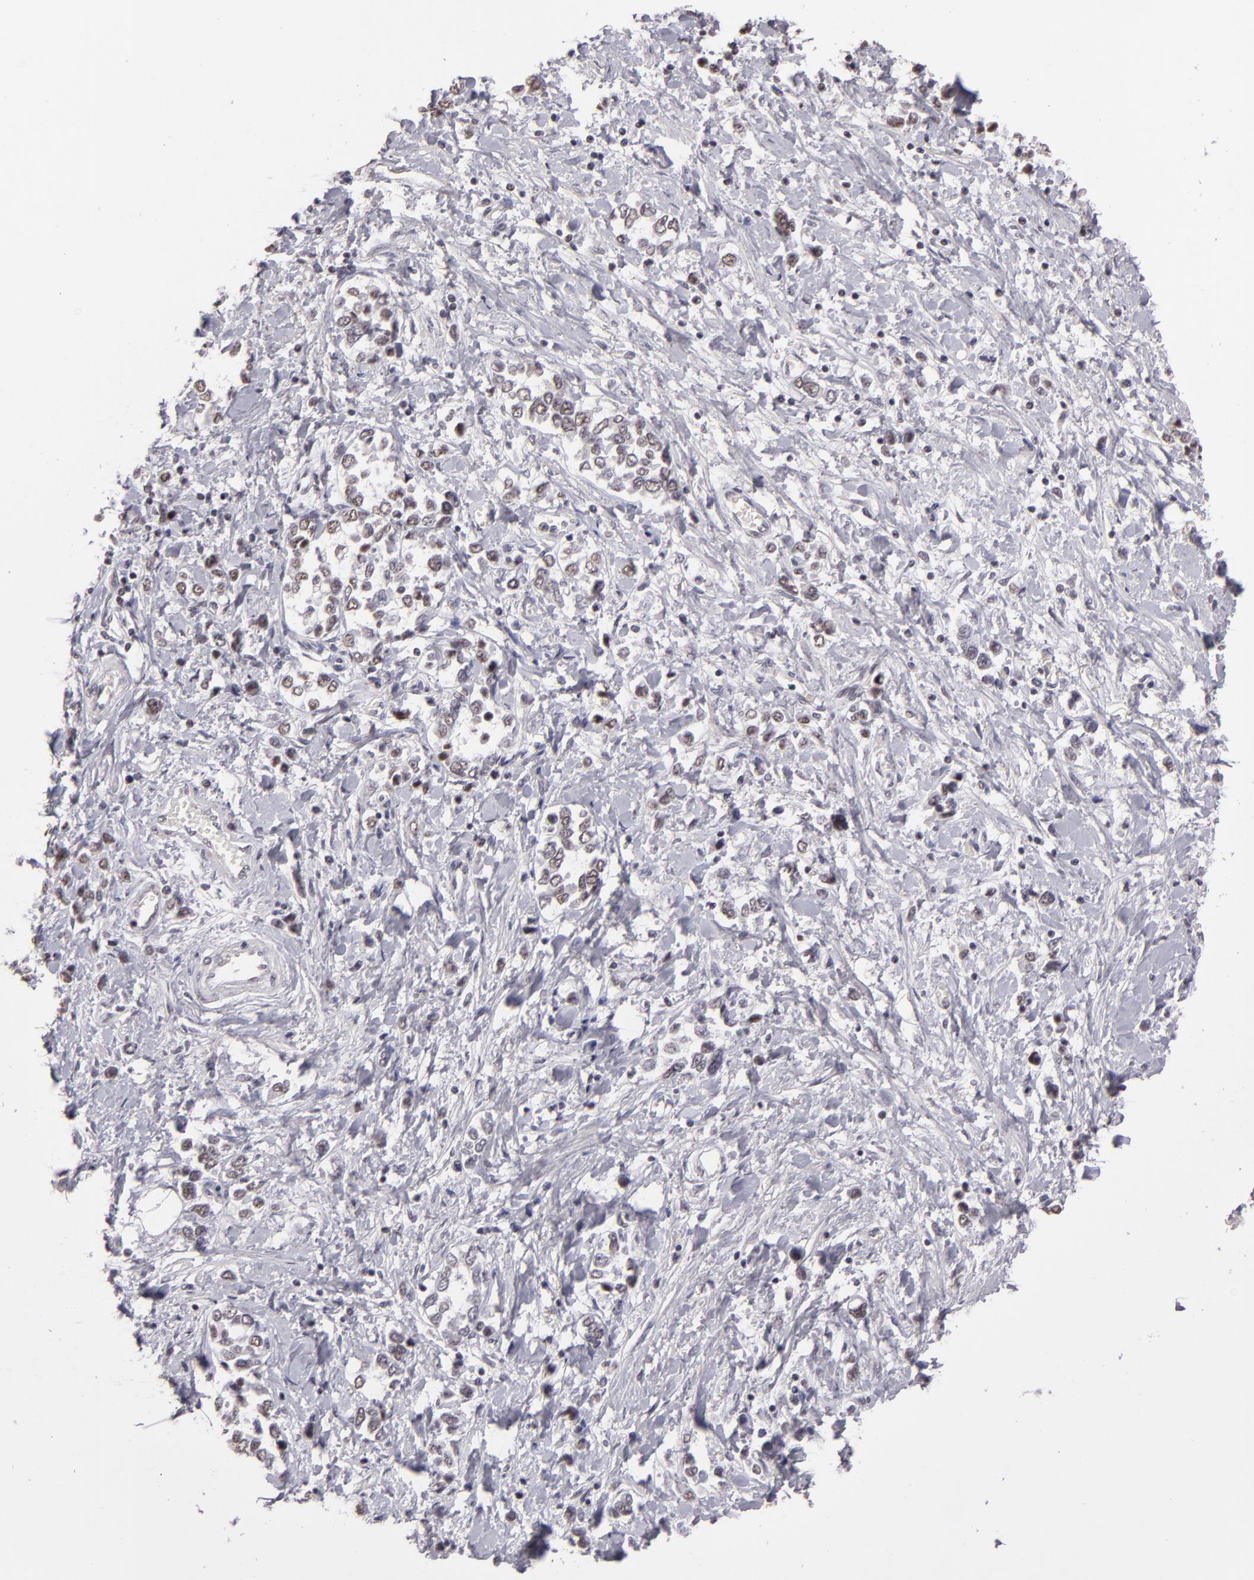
{"staining": {"intensity": "weak", "quantity": "<25%", "location": "nuclear"}, "tissue": "stomach cancer", "cell_type": "Tumor cells", "image_type": "cancer", "snomed": [{"axis": "morphology", "description": "Adenocarcinoma, NOS"}, {"axis": "topography", "description": "Stomach, upper"}], "caption": "Immunohistochemistry micrograph of neoplastic tissue: stomach cancer stained with DAB displays no significant protein expression in tumor cells.", "gene": "INTS6", "patient": {"sex": "male", "age": 76}}